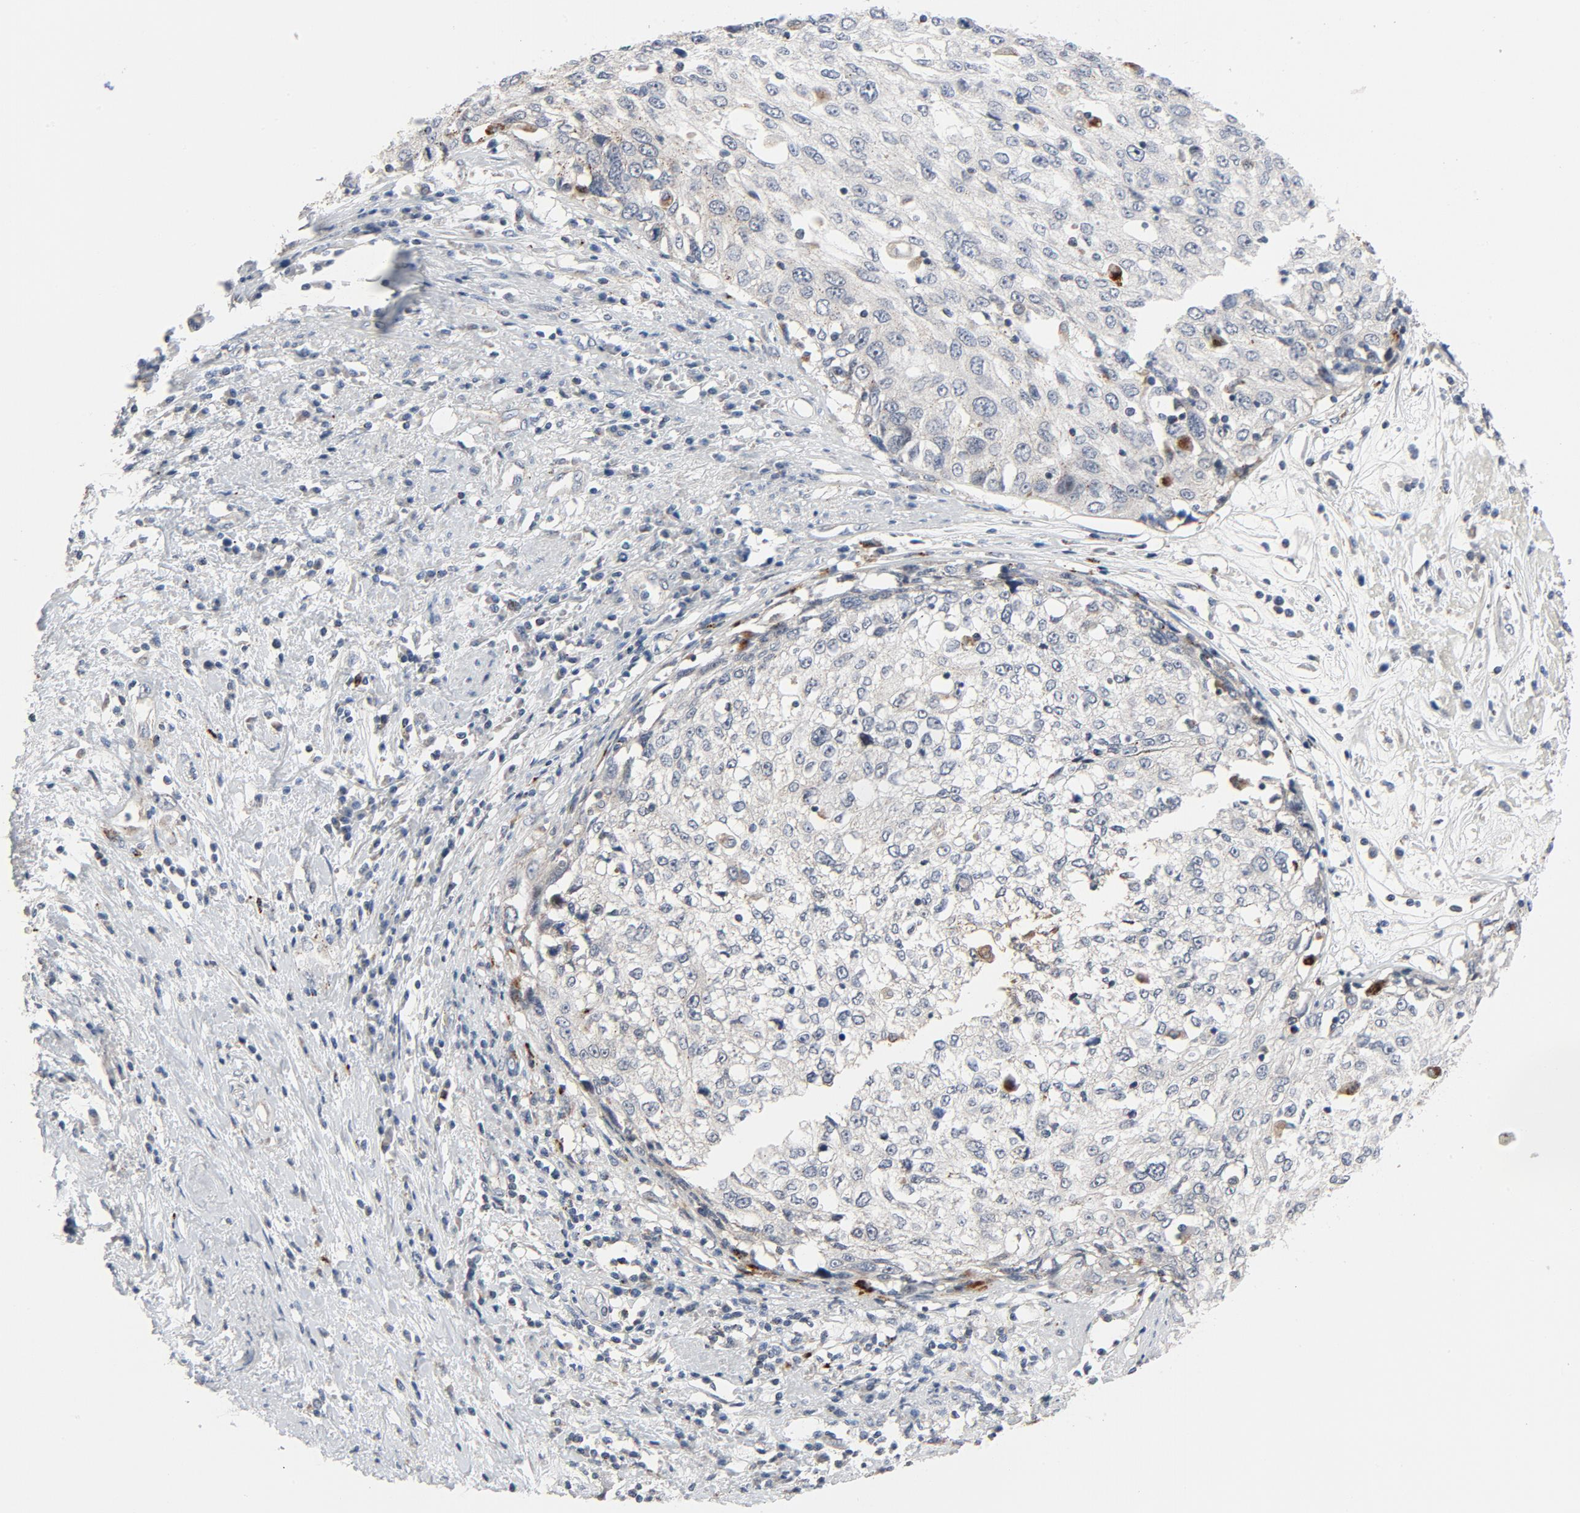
{"staining": {"intensity": "negative", "quantity": "none", "location": "none"}, "tissue": "cervical cancer", "cell_type": "Tumor cells", "image_type": "cancer", "snomed": [{"axis": "morphology", "description": "Normal tissue, NOS"}, {"axis": "morphology", "description": "Squamous cell carcinoma, NOS"}, {"axis": "topography", "description": "Cervix"}], "caption": "IHC of human cervical squamous cell carcinoma demonstrates no expression in tumor cells.", "gene": "AKT2", "patient": {"sex": "female", "age": 67}}